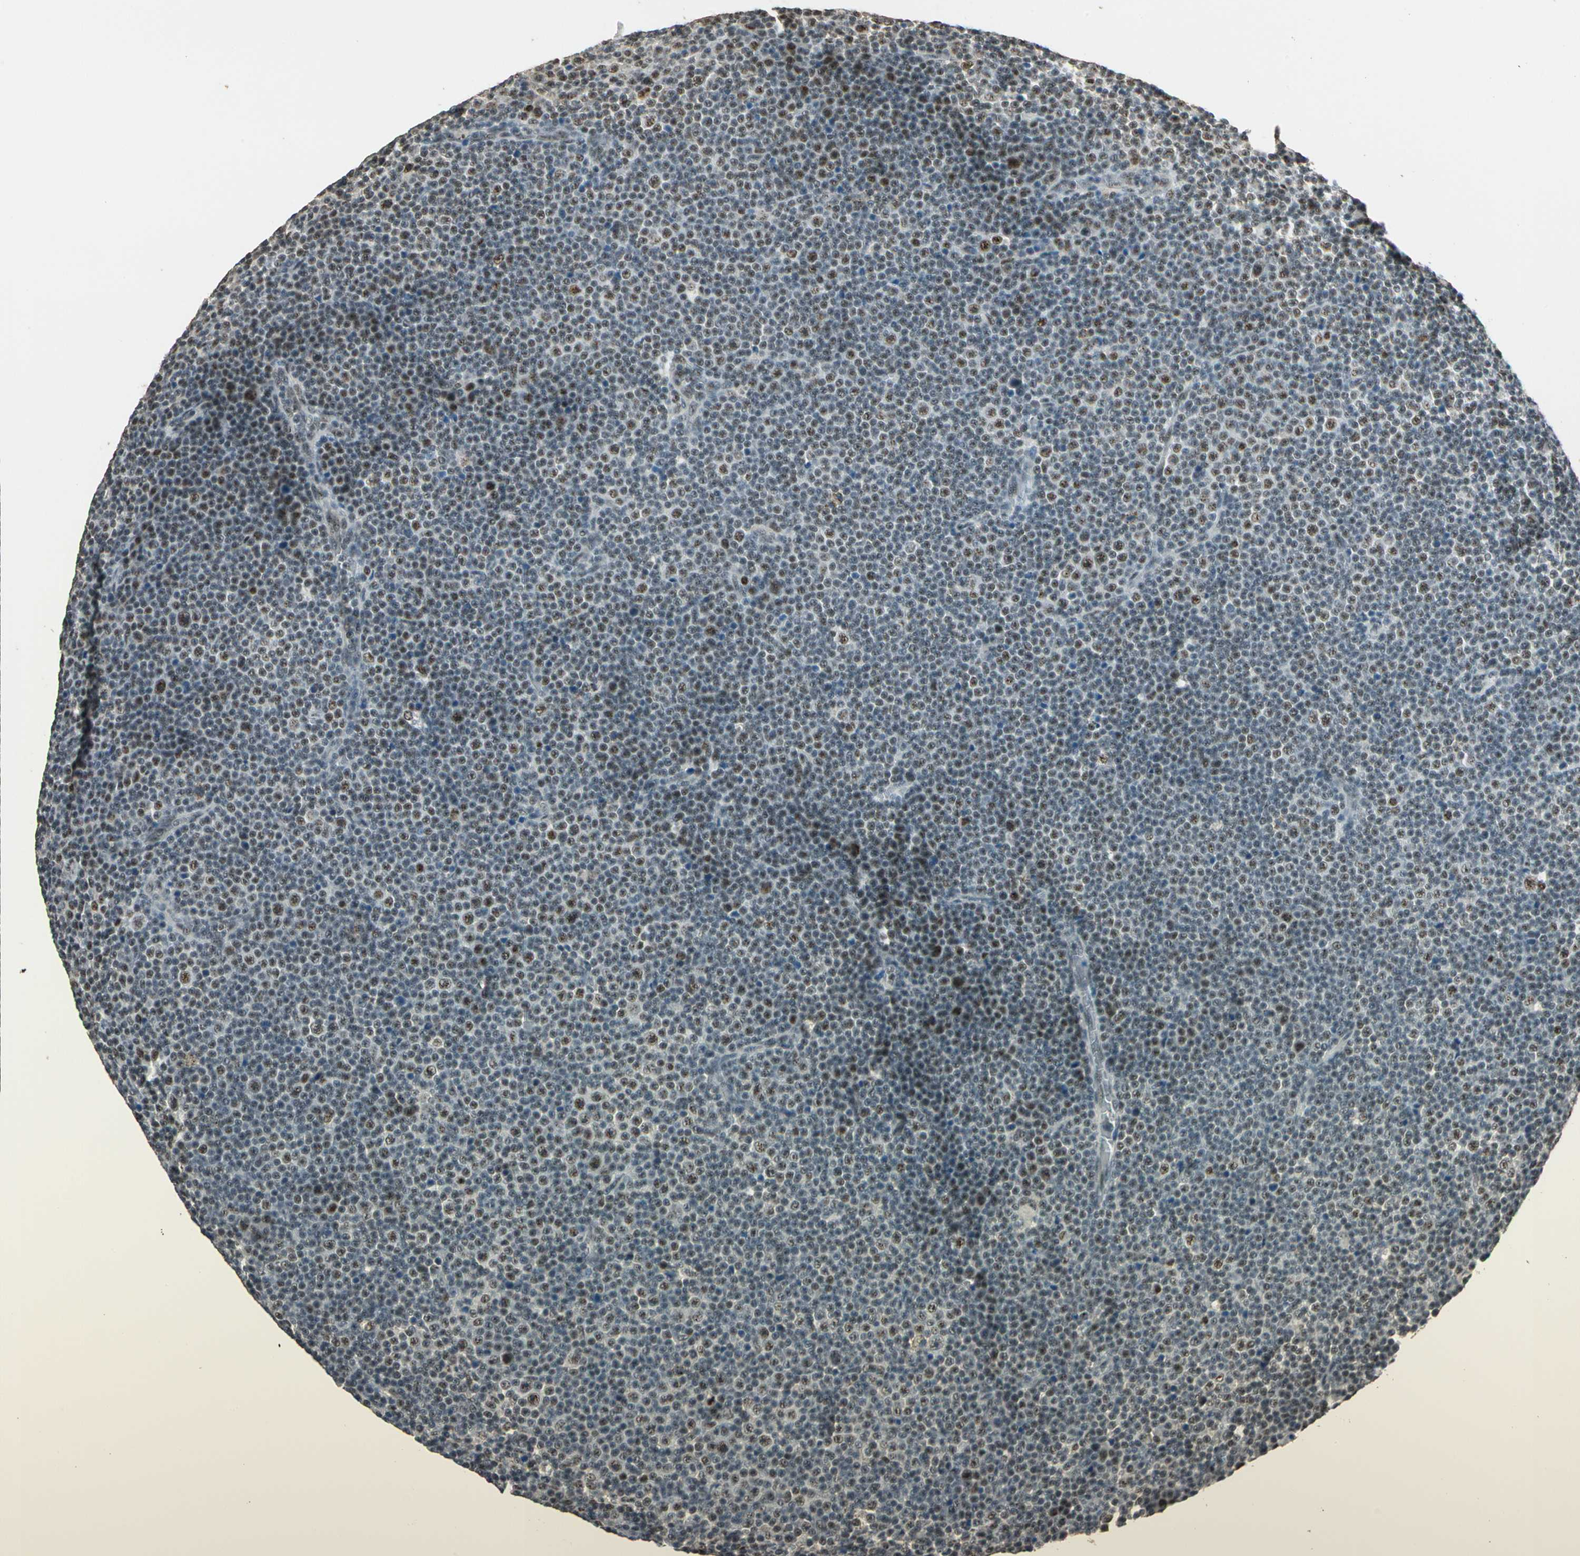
{"staining": {"intensity": "moderate", "quantity": "25%-75%", "location": "nuclear"}, "tissue": "lymphoma", "cell_type": "Tumor cells", "image_type": "cancer", "snomed": [{"axis": "morphology", "description": "Malignant lymphoma, non-Hodgkin's type, Low grade"}, {"axis": "topography", "description": "Lymph node"}], "caption": "Lymphoma stained with DAB IHC exhibits medium levels of moderate nuclear expression in approximately 25%-75% of tumor cells.", "gene": "RBM25", "patient": {"sex": "female", "age": 67}}